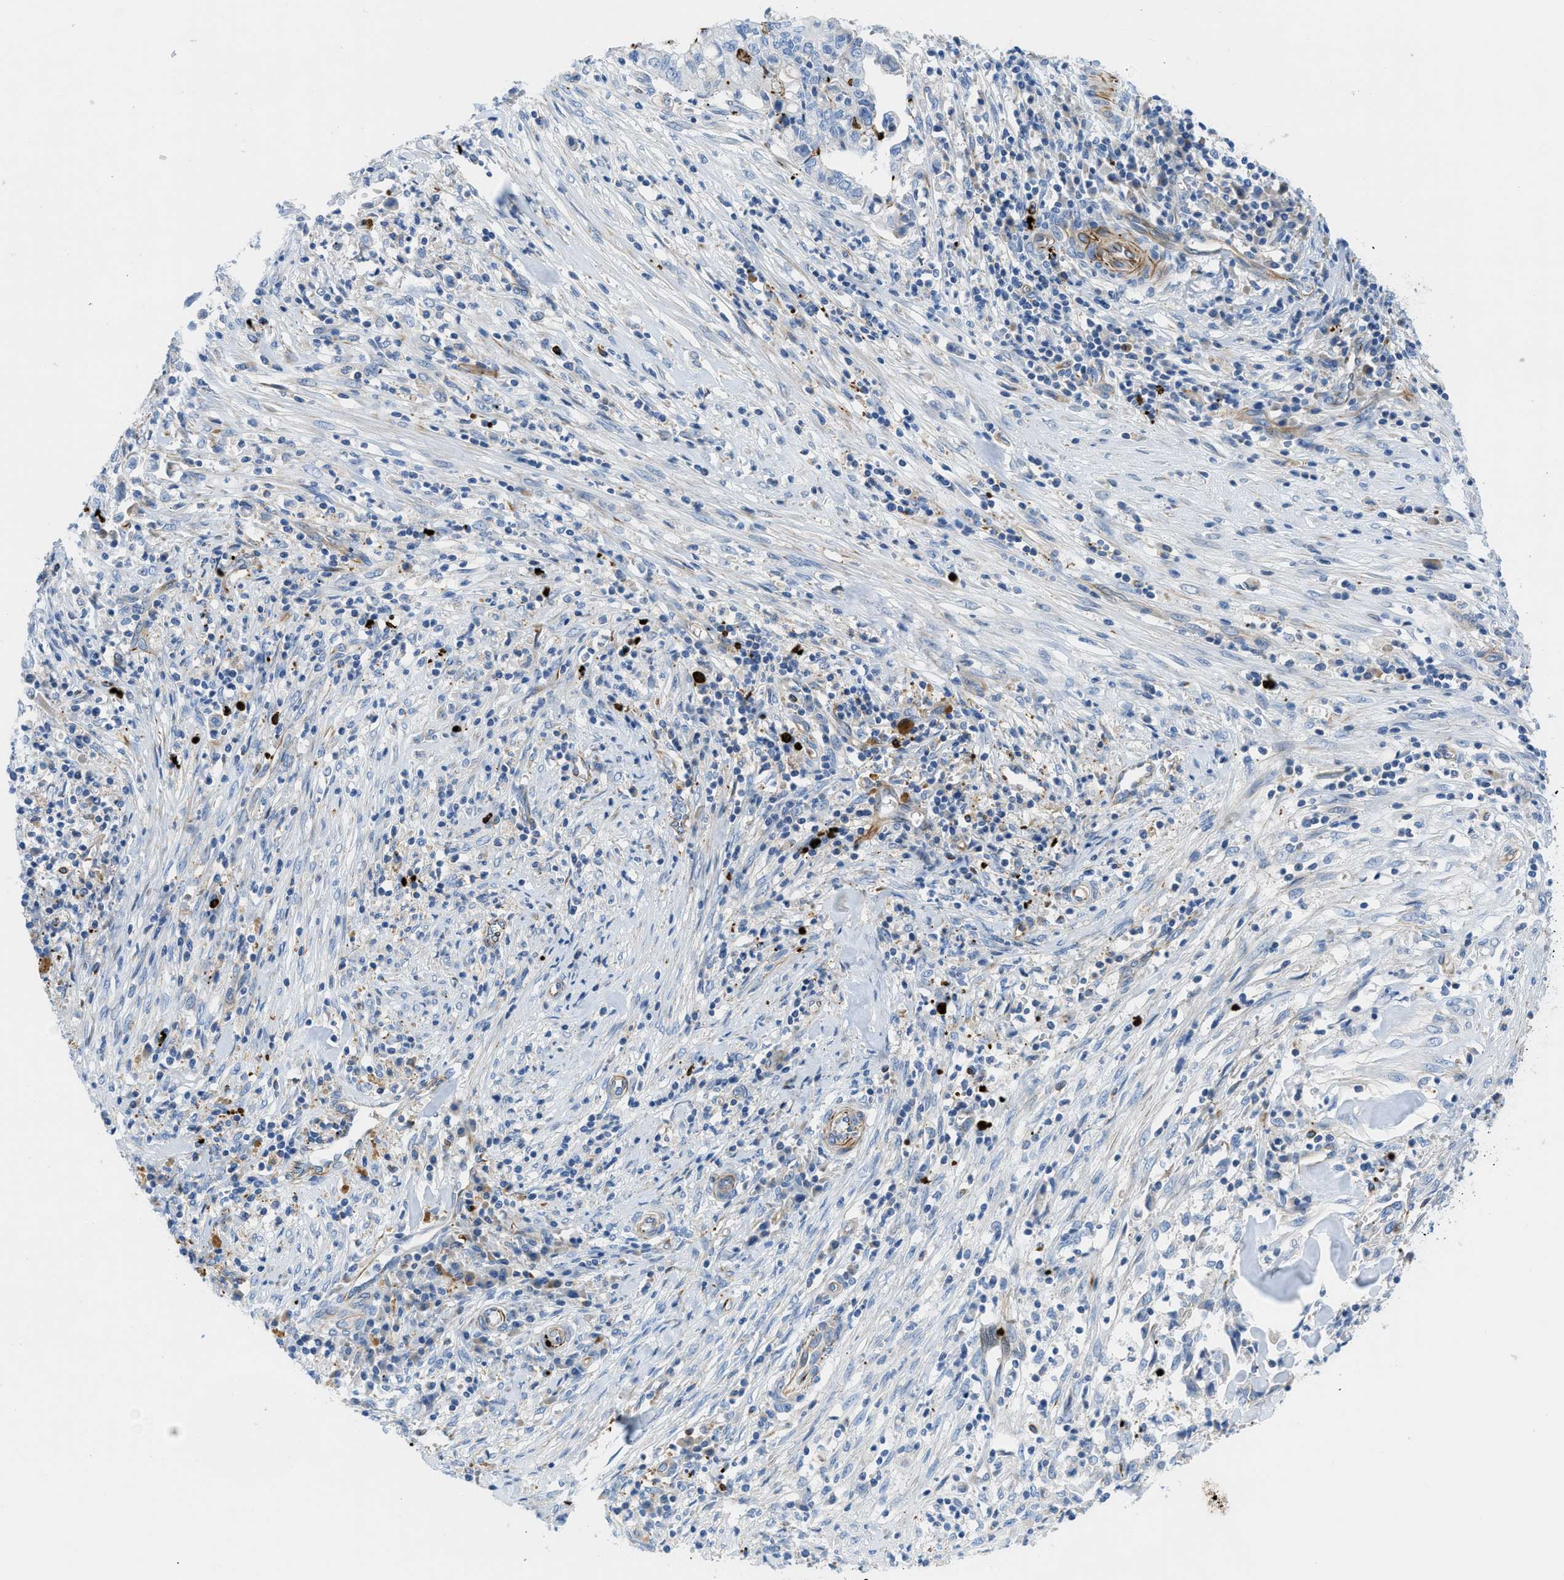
{"staining": {"intensity": "negative", "quantity": "none", "location": "none"}, "tissue": "cervical cancer", "cell_type": "Tumor cells", "image_type": "cancer", "snomed": [{"axis": "morphology", "description": "Adenocarcinoma, NOS"}, {"axis": "topography", "description": "Cervix"}], "caption": "An image of adenocarcinoma (cervical) stained for a protein reveals no brown staining in tumor cells.", "gene": "XCR1", "patient": {"sex": "female", "age": 44}}